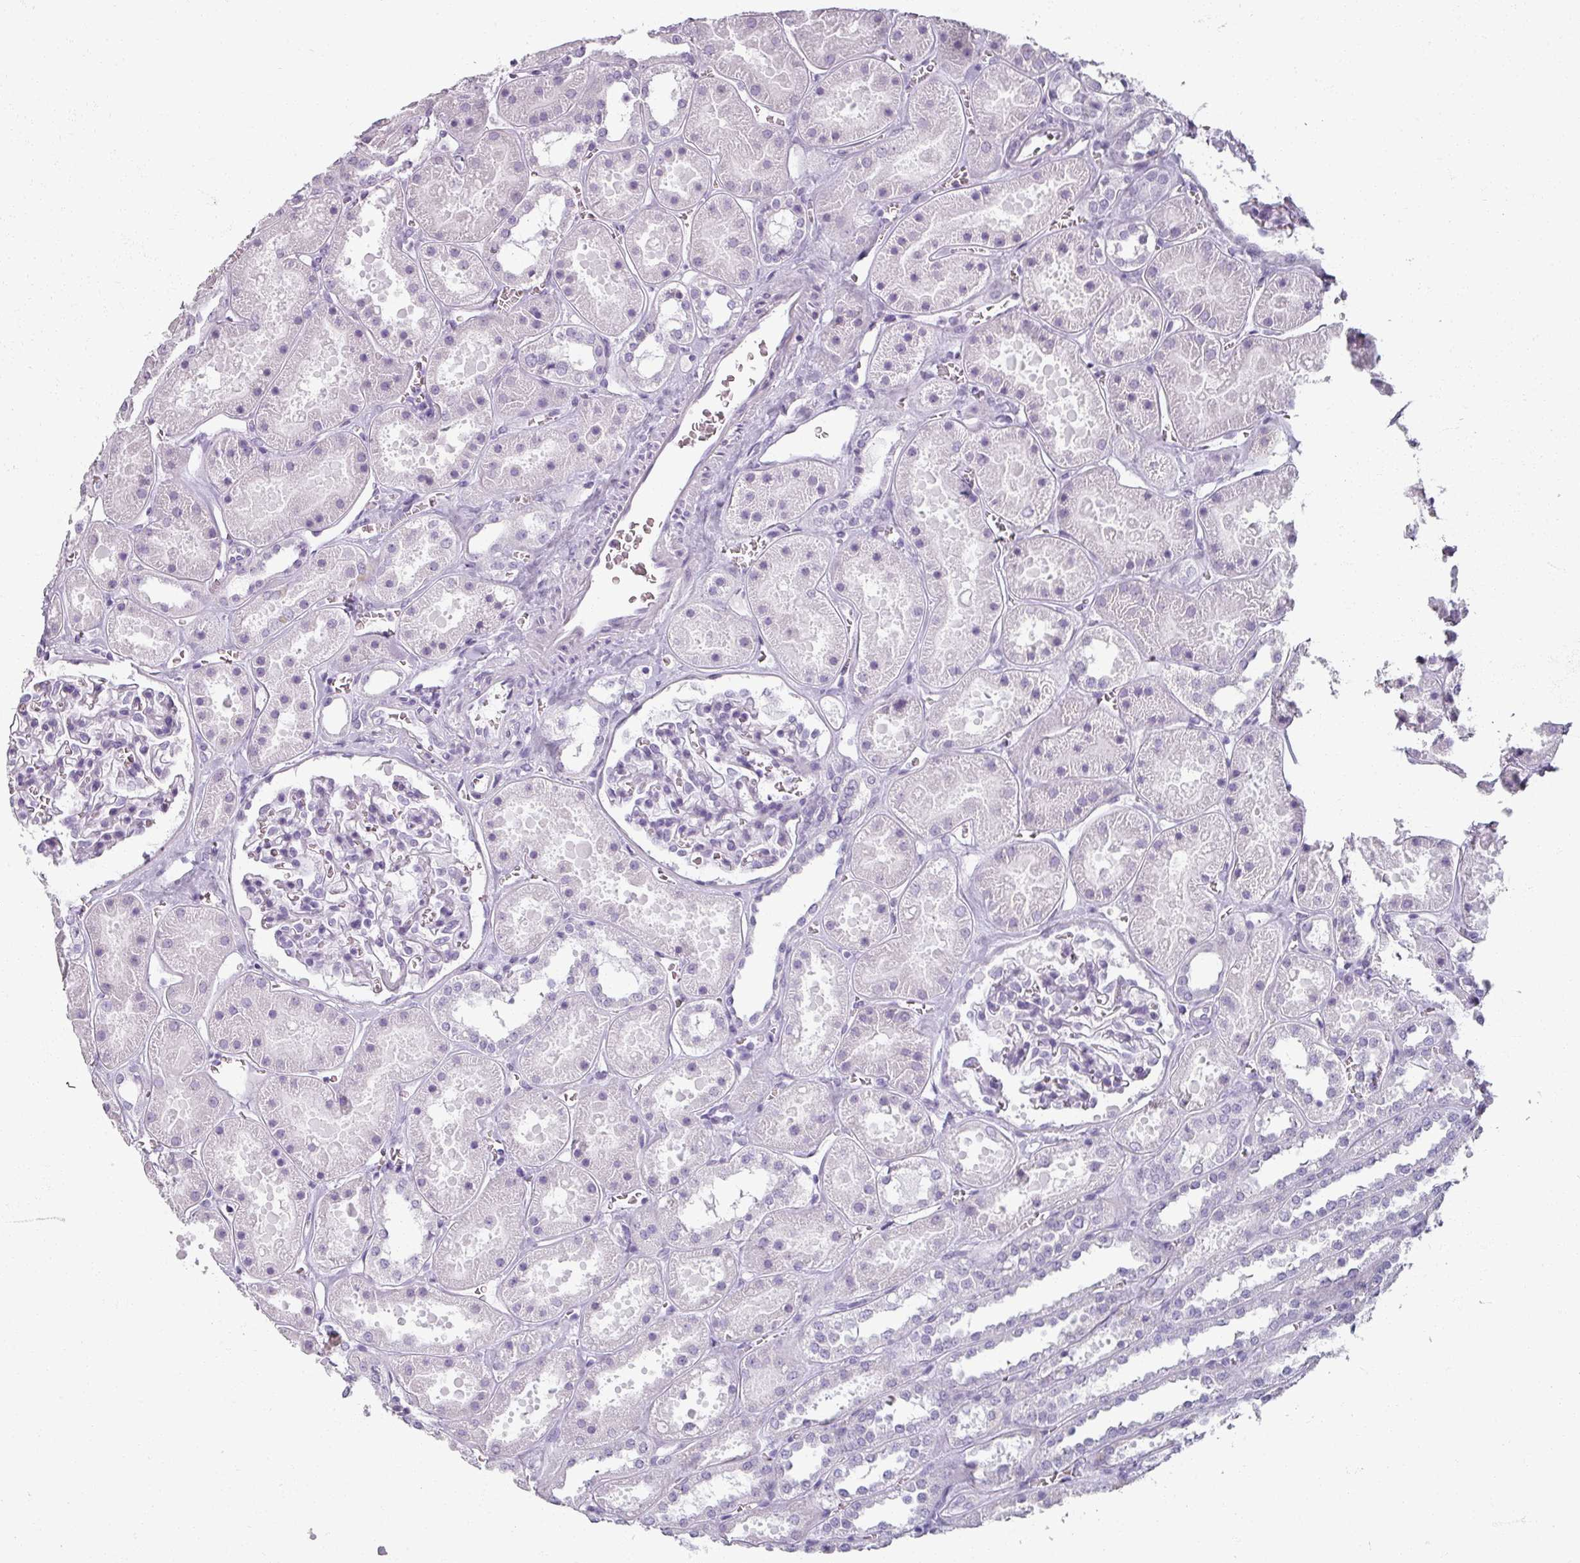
{"staining": {"intensity": "negative", "quantity": "none", "location": "none"}, "tissue": "kidney", "cell_type": "Cells in glomeruli", "image_type": "normal", "snomed": [{"axis": "morphology", "description": "Normal tissue, NOS"}, {"axis": "topography", "description": "Kidney"}], "caption": "Immunohistochemistry micrograph of benign kidney: human kidney stained with DAB reveals no significant protein staining in cells in glomeruli. (Immunohistochemistry, brightfield microscopy, high magnification).", "gene": "REG3A", "patient": {"sex": "female", "age": 41}}